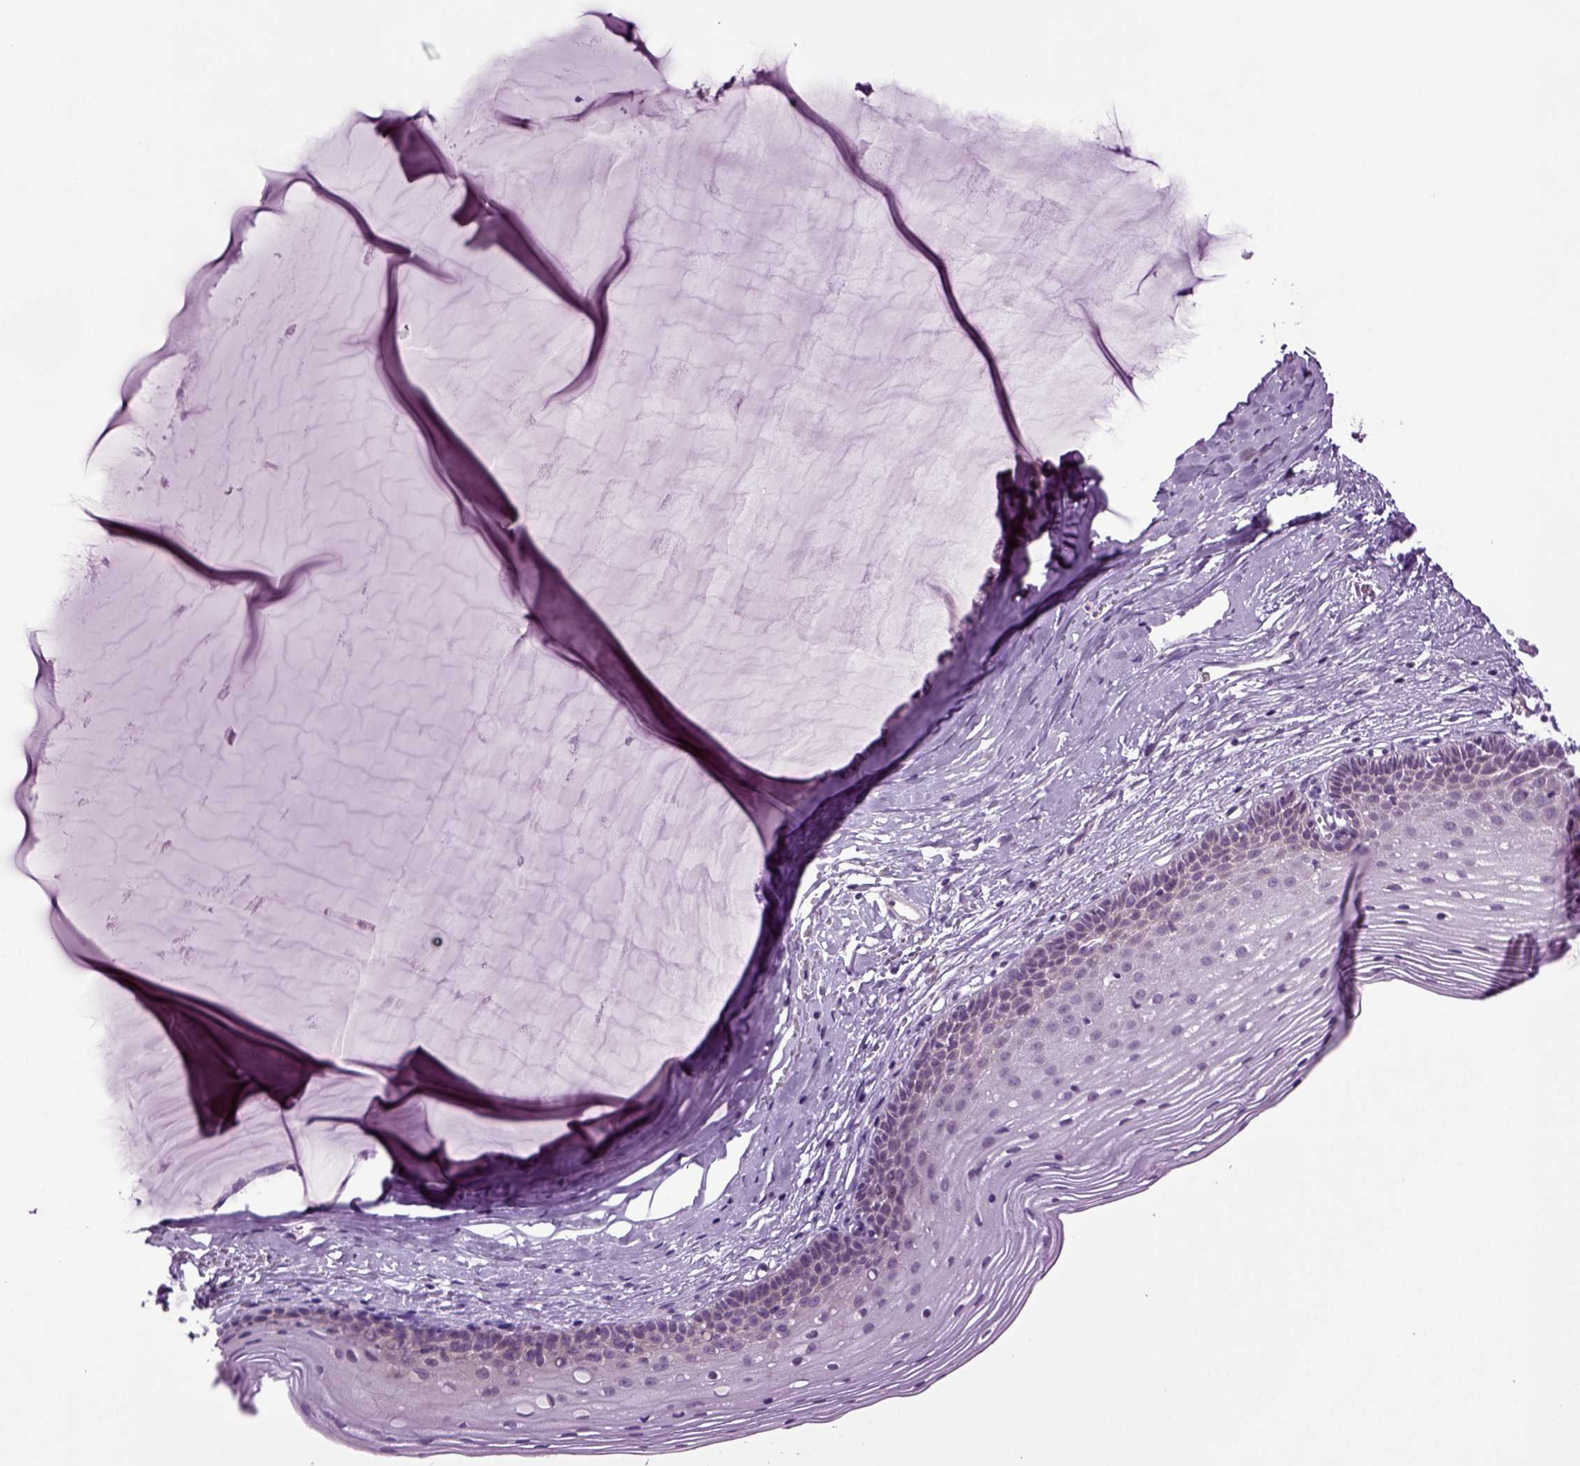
{"staining": {"intensity": "negative", "quantity": "none", "location": "none"}, "tissue": "cervix", "cell_type": "Glandular cells", "image_type": "normal", "snomed": [{"axis": "morphology", "description": "Normal tissue, NOS"}, {"axis": "topography", "description": "Cervix"}], "caption": "High power microscopy photomicrograph of an immunohistochemistry micrograph of benign cervix, revealing no significant staining in glandular cells. The staining was performed using DAB (3,3'-diaminobenzidine) to visualize the protein expression in brown, while the nuclei were stained in blue with hematoxylin (Magnification: 20x).", "gene": "PLCH2", "patient": {"sex": "female", "age": 40}}